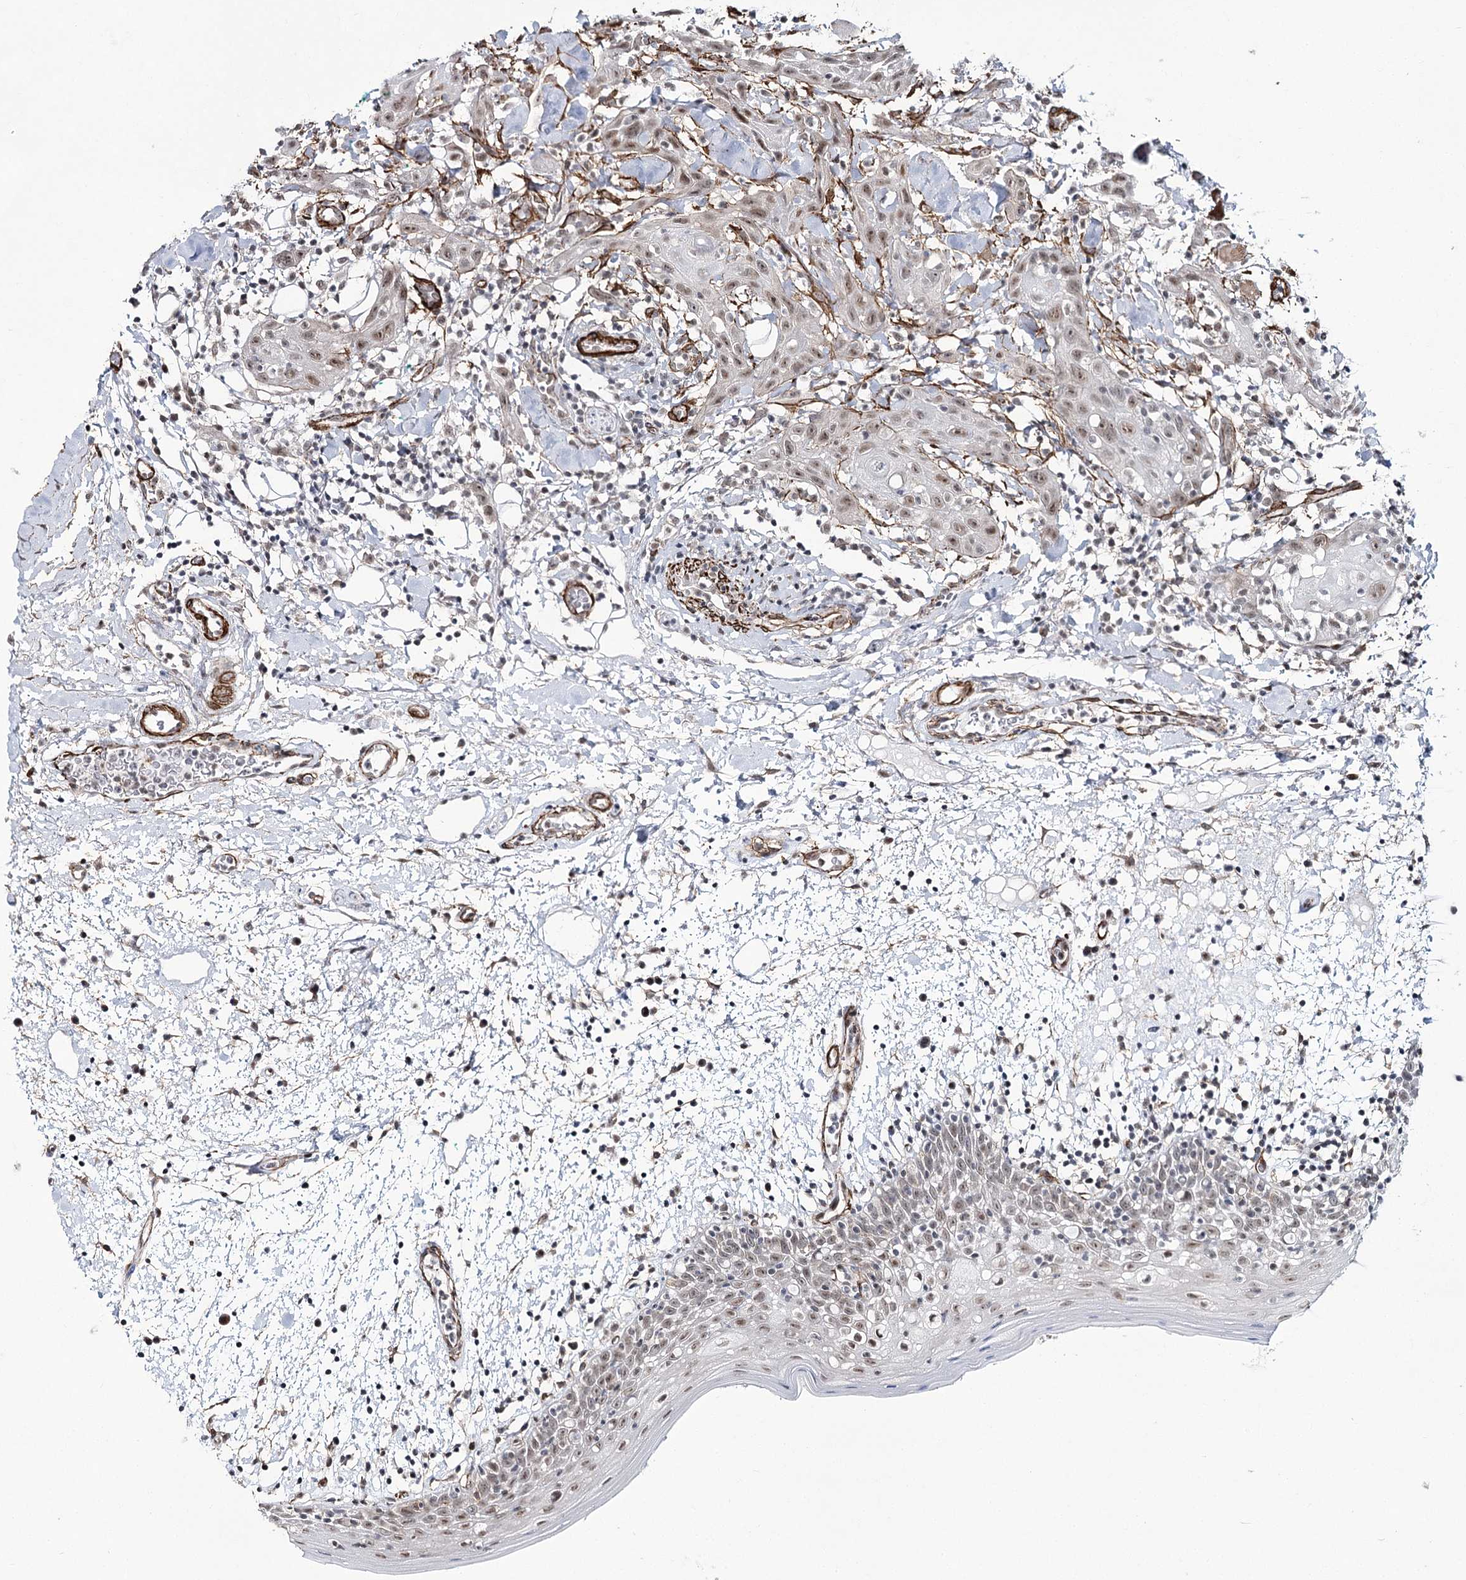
{"staining": {"intensity": "moderate", "quantity": "<25%", "location": "nuclear"}, "tissue": "oral mucosa", "cell_type": "Squamous epithelial cells", "image_type": "normal", "snomed": [{"axis": "morphology", "description": "Normal tissue, NOS"}, {"axis": "morphology", "description": "Squamous cell carcinoma, NOS"}, {"axis": "topography", "description": "Skeletal muscle"}, {"axis": "topography", "description": "Oral tissue"}], "caption": "Squamous epithelial cells reveal moderate nuclear staining in about <25% of cells in benign oral mucosa.", "gene": "CWF19L1", "patient": {"sex": "male", "age": 71}}